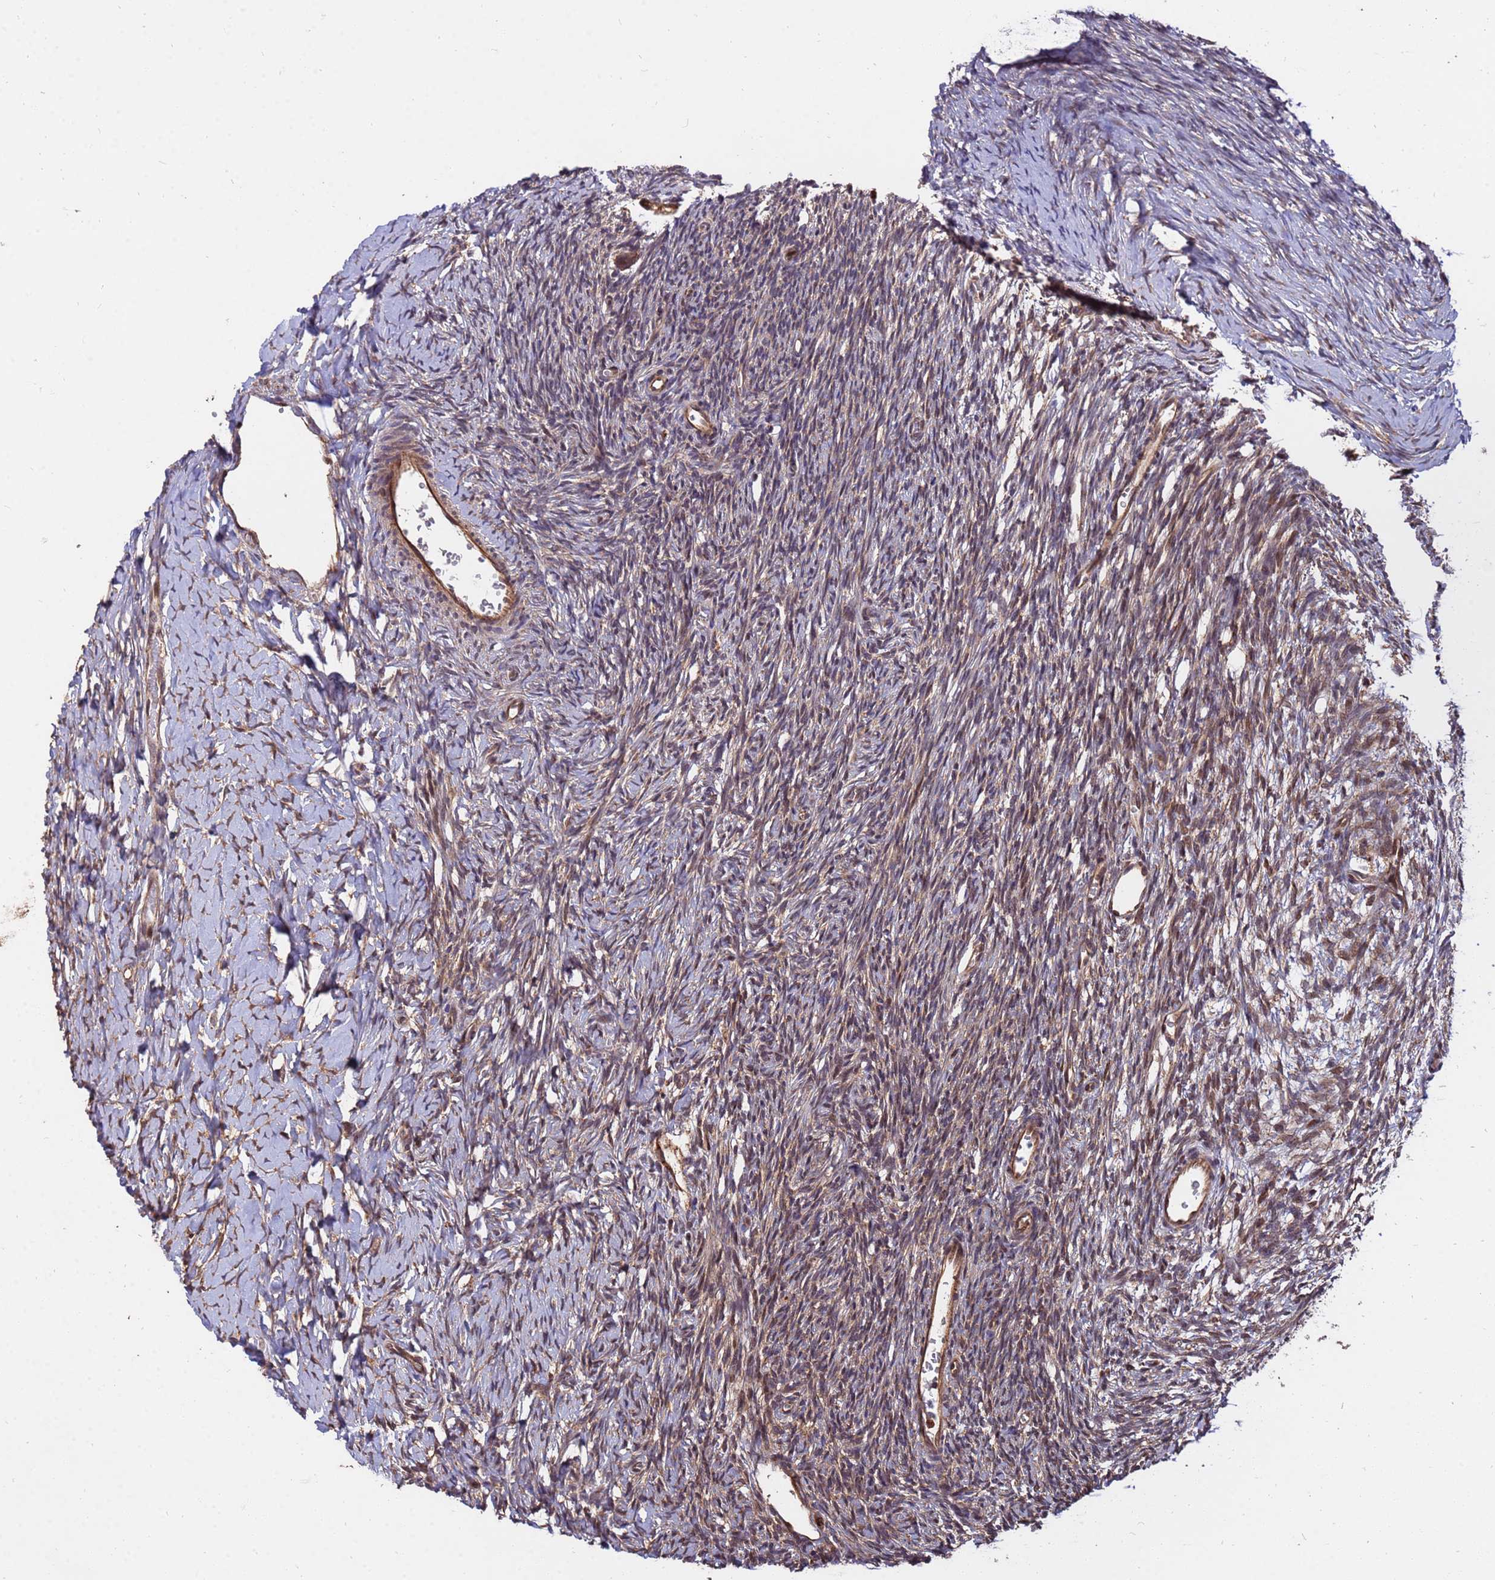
{"staining": {"intensity": "moderate", "quantity": ">75%", "location": "cytoplasmic/membranous,nuclear"}, "tissue": "ovary", "cell_type": "Ovarian stroma cells", "image_type": "normal", "snomed": [{"axis": "morphology", "description": "Normal tissue, NOS"}, {"axis": "topography", "description": "Ovary"}], "caption": "Immunohistochemistry photomicrograph of normal ovary stained for a protein (brown), which exhibits medium levels of moderate cytoplasmic/membranous,nuclear expression in about >75% of ovarian stroma cells.", "gene": "ZNF619", "patient": {"sex": "female", "age": 39}}